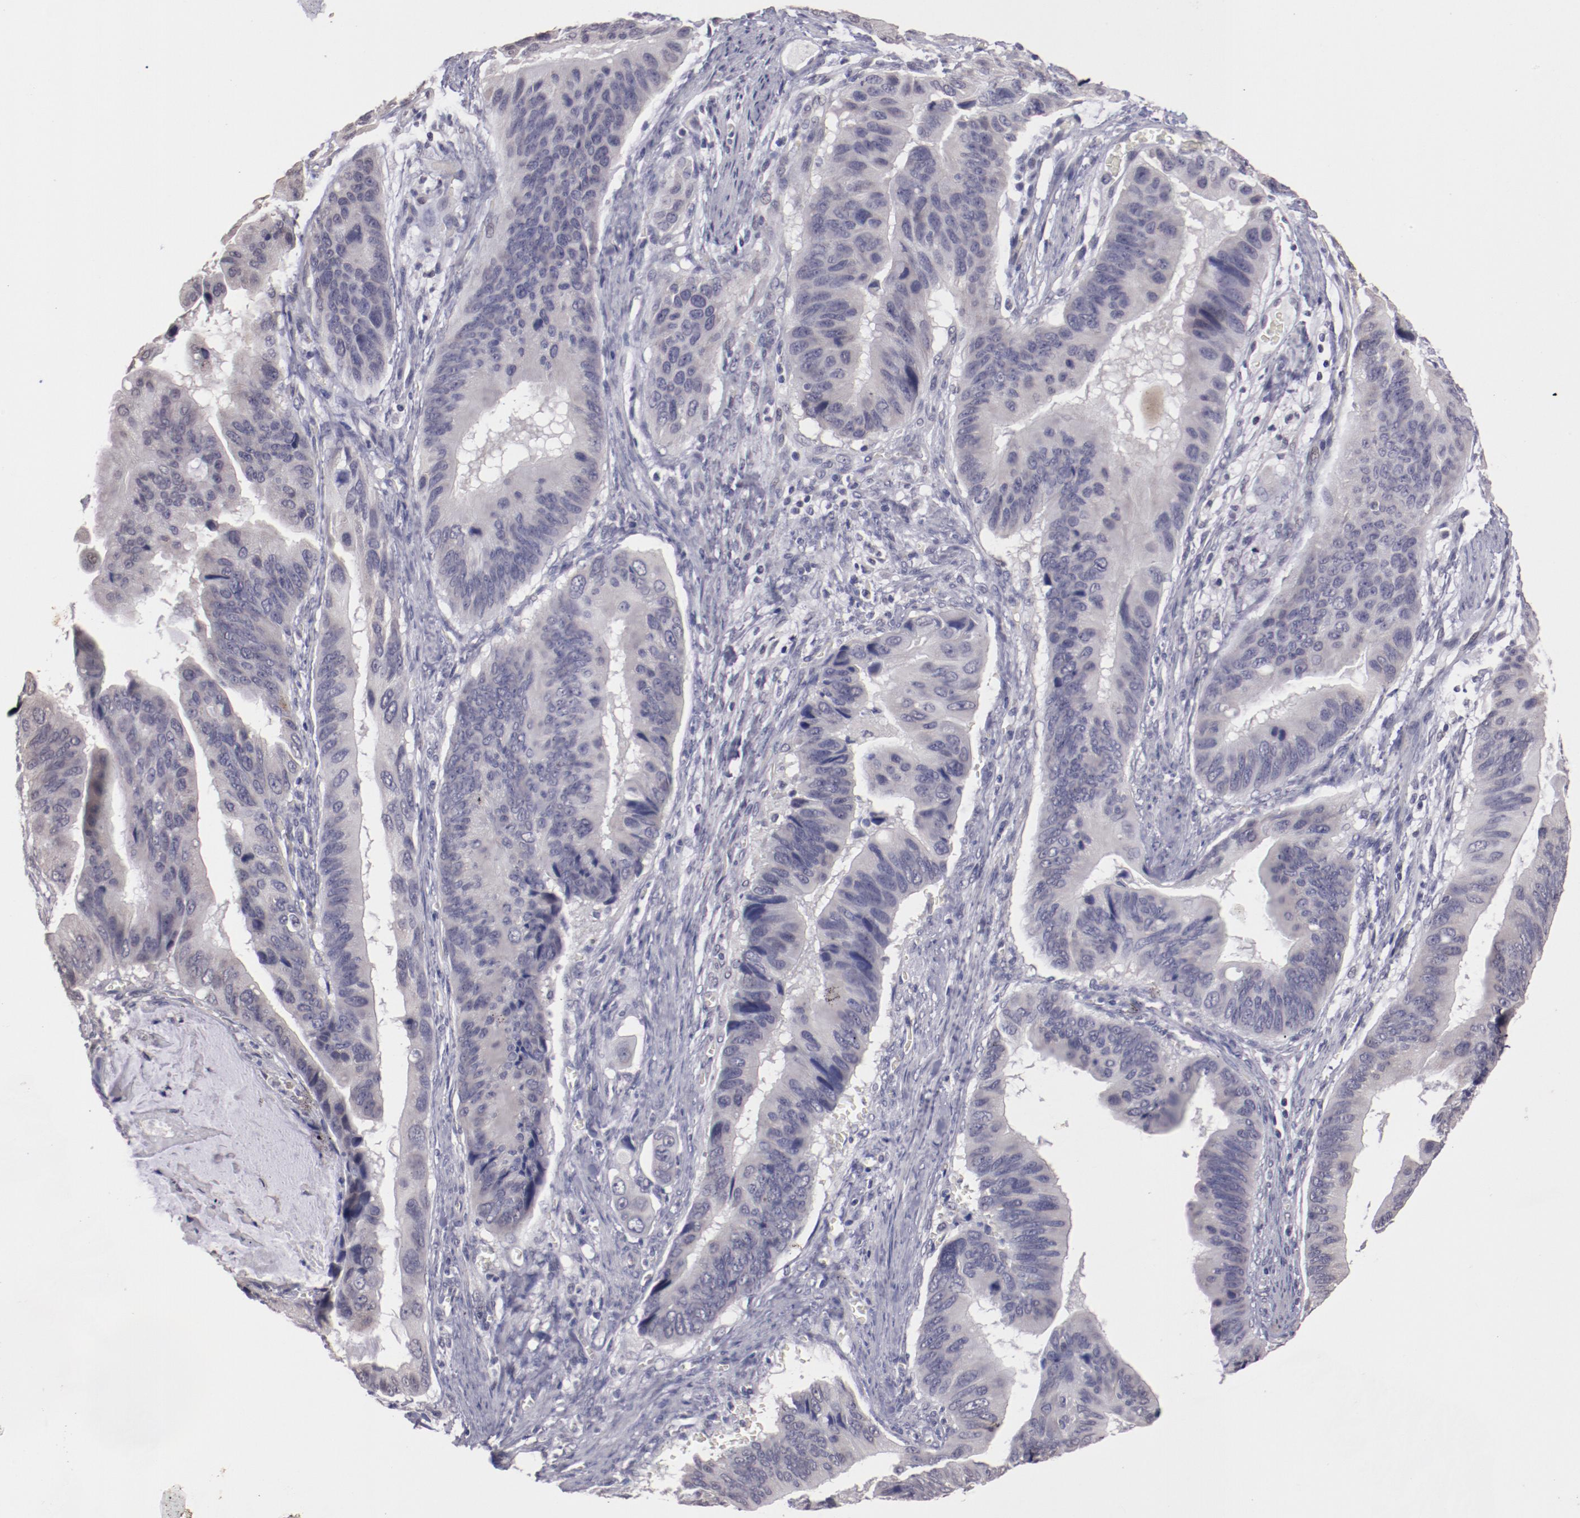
{"staining": {"intensity": "negative", "quantity": "none", "location": "none"}, "tissue": "stomach cancer", "cell_type": "Tumor cells", "image_type": "cancer", "snomed": [{"axis": "morphology", "description": "Adenocarcinoma, NOS"}, {"axis": "topography", "description": "Stomach, upper"}], "caption": "Immunohistochemical staining of human stomach adenocarcinoma exhibits no significant positivity in tumor cells.", "gene": "NRXN3", "patient": {"sex": "male", "age": 80}}